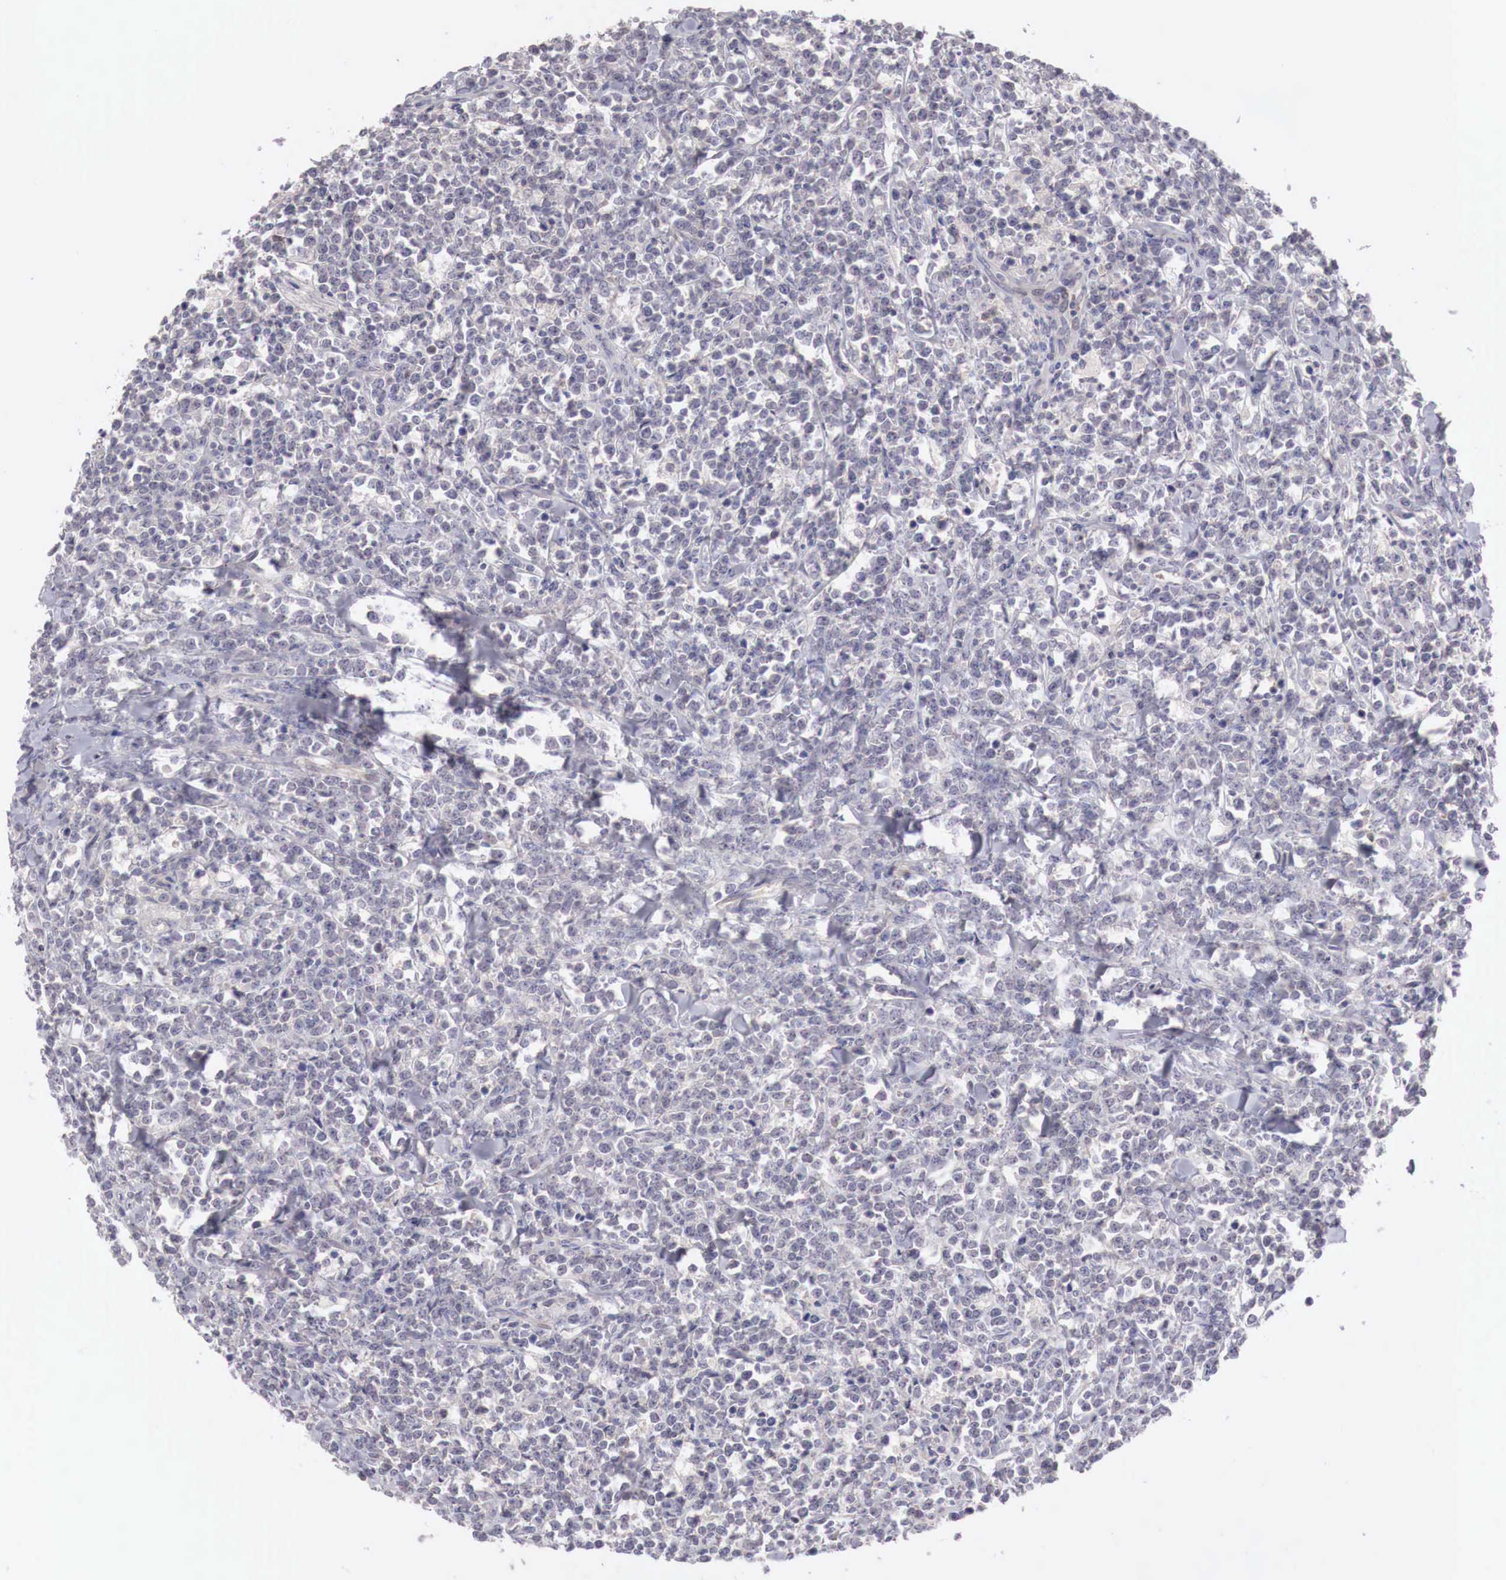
{"staining": {"intensity": "negative", "quantity": "none", "location": "none"}, "tissue": "lymphoma", "cell_type": "Tumor cells", "image_type": "cancer", "snomed": [{"axis": "morphology", "description": "Malignant lymphoma, non-Hodgkin's type, High grade"}, {"axis": "topography", "description": "Small intestine"}, {"axis": "topography", "description": "Colon"}], "caption": "The histopathology image displays no significant staining in tumor cells of high-grade malignant lymphoma, non-Hodgkin's type.", "gene": "GATA1", "patient": {"sex": "male", "age": 8}}